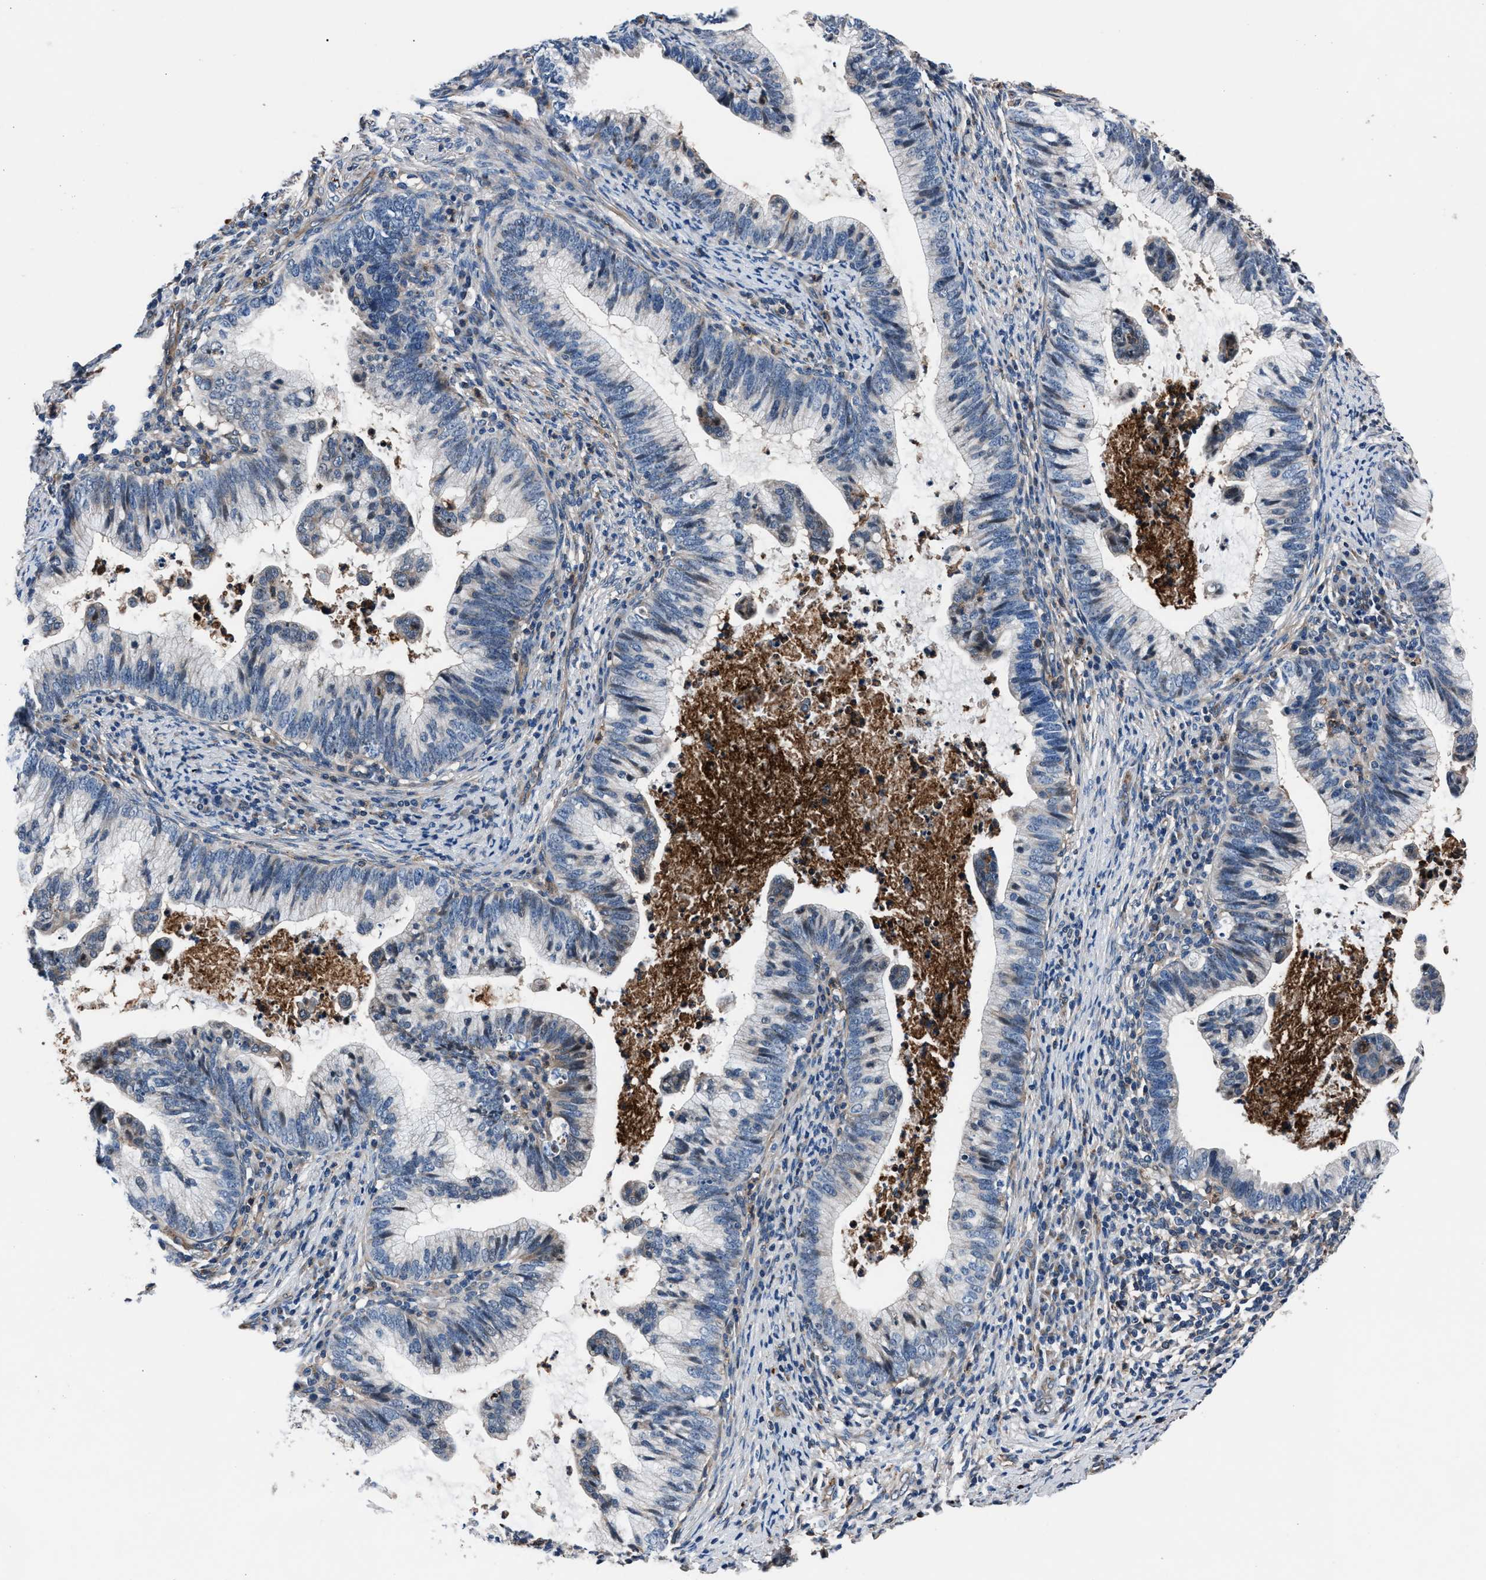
{"staining": {"intensity": "negative", "quantity": "none", "location": "none"}, "tissue": "cervical cancer", "cell_type": "Tumor cells", "image_type": "cancer", "snomed": [{"axis": "morphology", "description": "Adenocarcinoma, NOS"}, {"axis": "topography", "description": "Cervix"}], "caption": "Immunohistochemistry (IHC) of cervical adenocarcinoma reveals no expression in tumor cells. The staining is performed using DAB brown chromogen with nuclei counter-stained in using hematoxylin.", "gene": "MFSD11", "patient": {"sex": "female", "age": 36}}